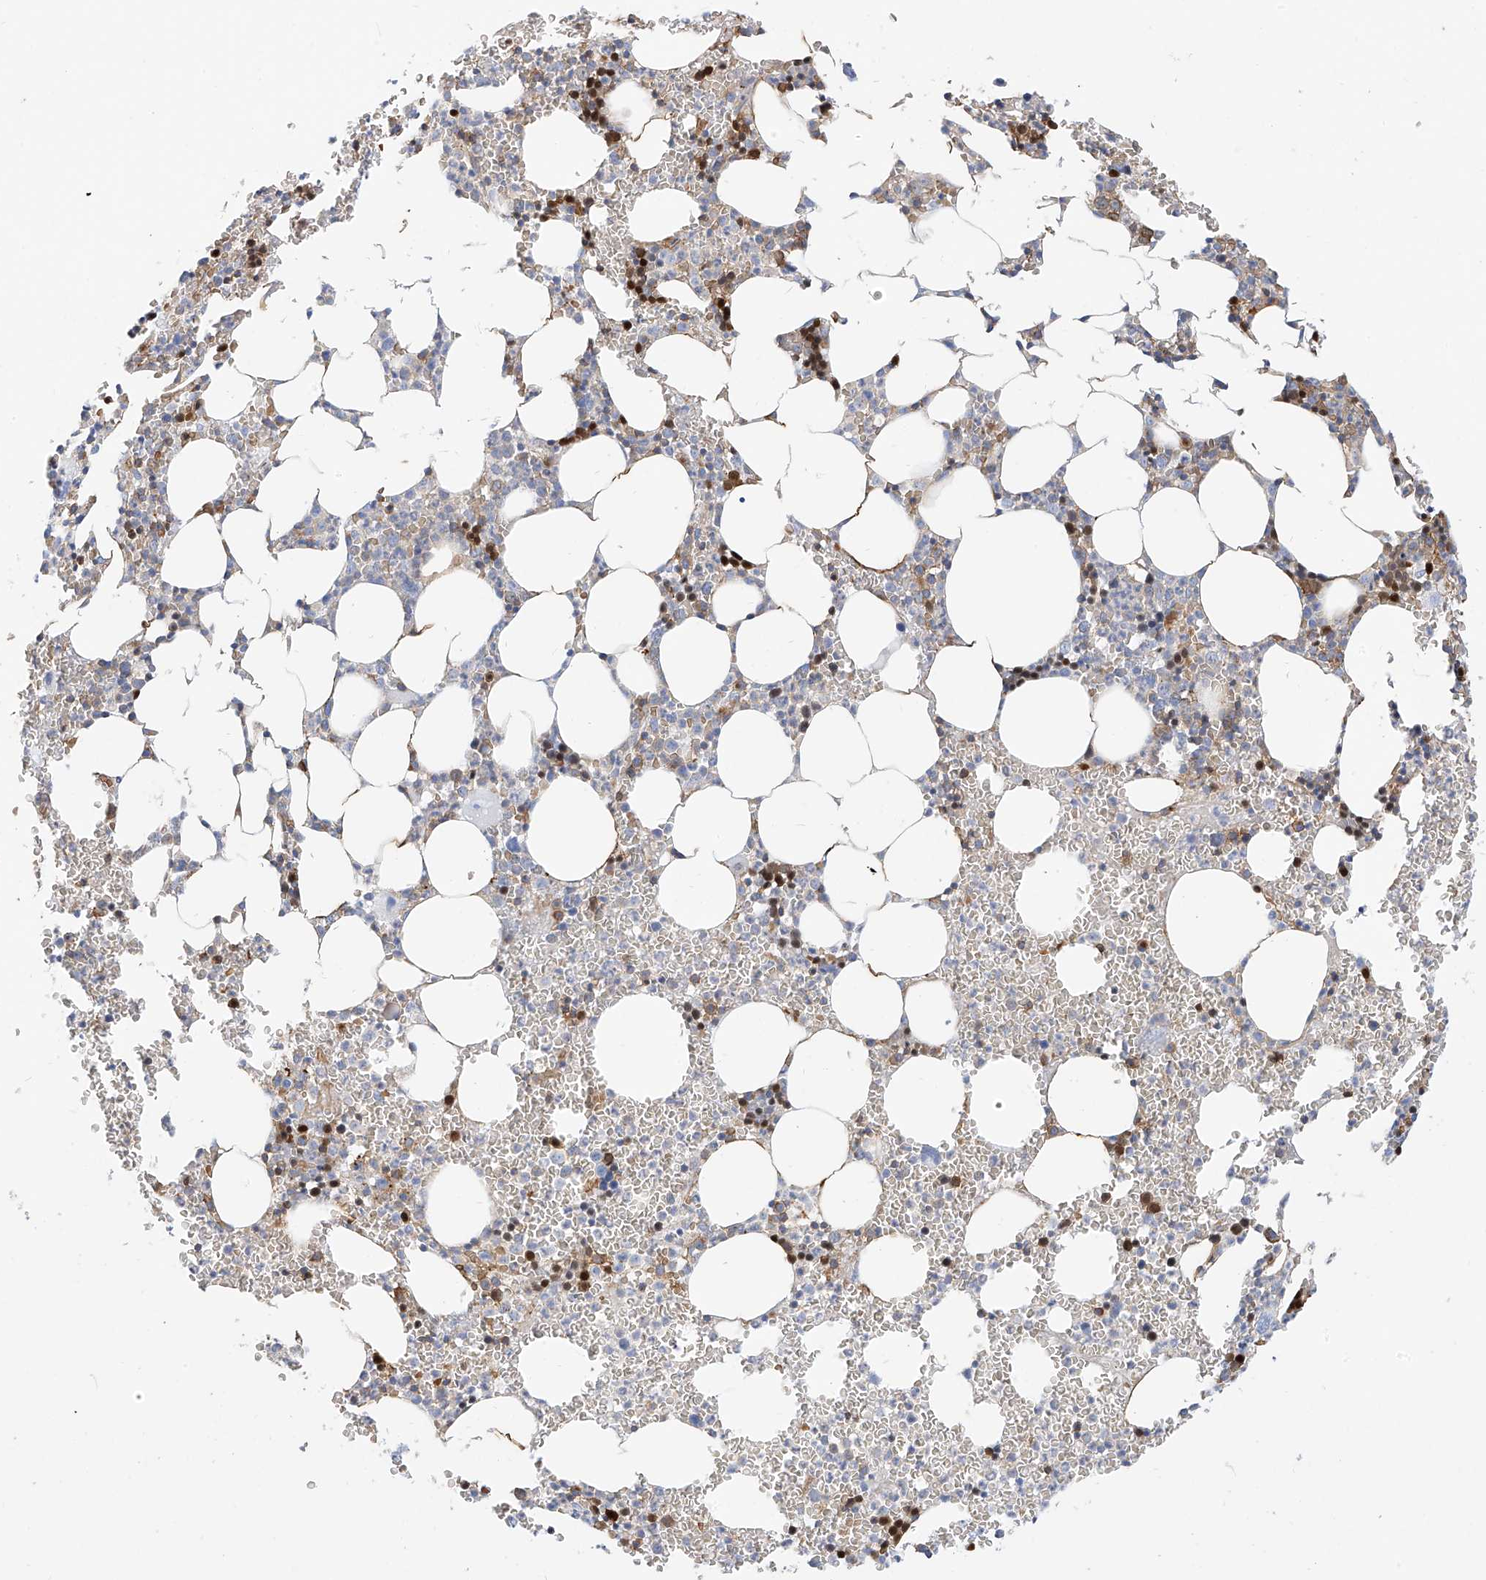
{"staining": {"intensity": "strong", "quantity": "25%-75%", "location": "cytoplasmic/membranous,nuclear"}, "tissue": "bone marrow", "cell_type": "Hematopoietic cells", "image_type": "normal", "snomed": [{"axis": "morphology", "description": "Normal tissue, NOS"}, {"axis": "topography", "description": "Bone marrow"}], "caption": "A histopathology image of bone marrow stained for a protein reveals strong cytoplasmic/membranous,nuclear brown staining in hematopoietic cells.", "gene": "TXNDC9", "patient": {"sex": "female", "age": 78}}